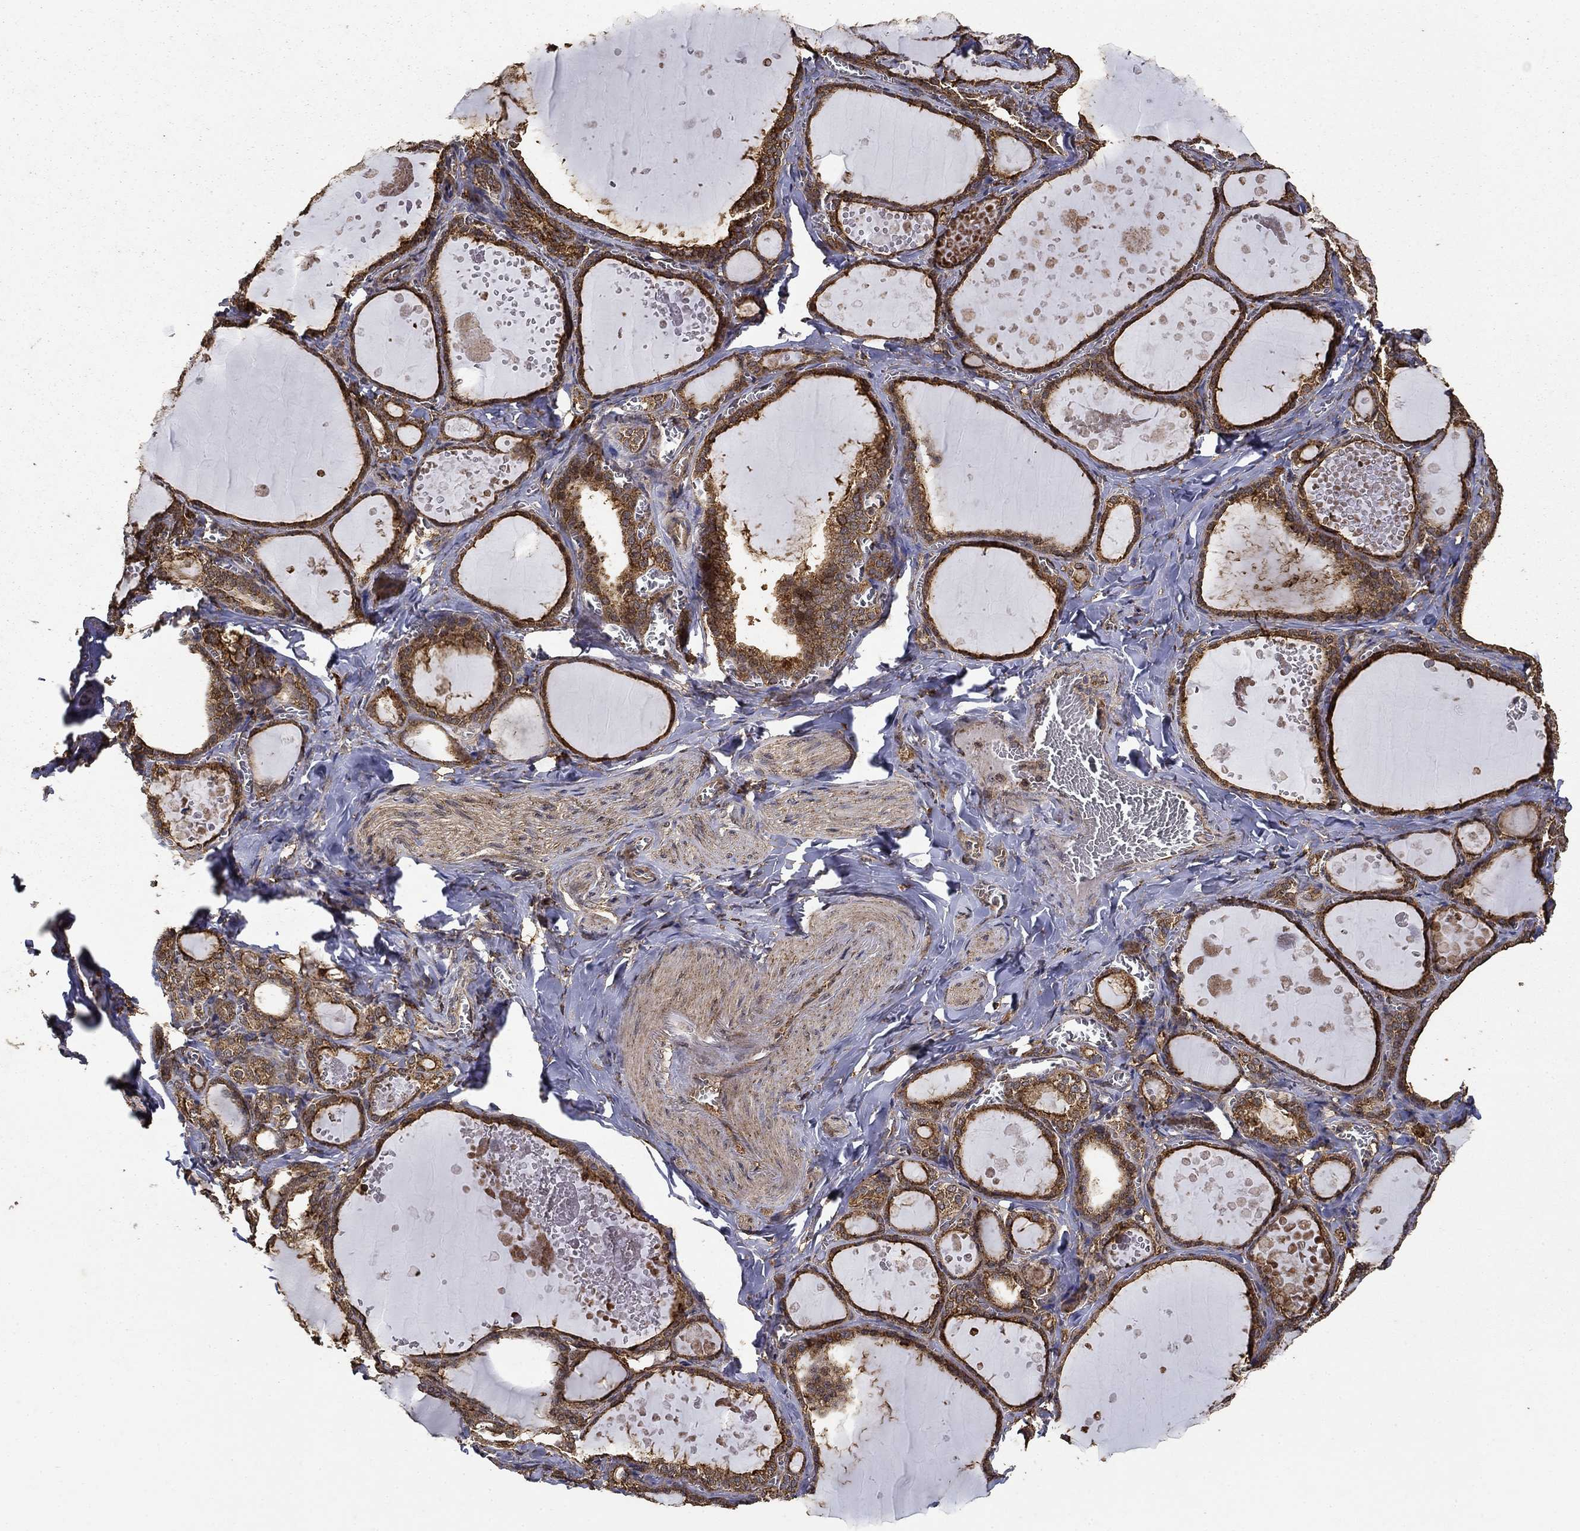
{"staining": {"intensity": "strong", "quantity": ">75%", "location": "cytoplasmic/membranous"}, "tissue": "thyroid gland", "cell_type": "Glandular cells", "image_type": "normal", "snomed": [{"axis": "morphology", "description": "Normal tissue, NOS"}, {"axis": "topography", "description": "Thyroid gland"}], "caption": "This image displays benign thyroid gland stained with IHC to label a protein in brown. The cytoplasmic/membranous of glandular cells show strong positivity for the protein. Nuclei are counter-stained blue.", "gene": "IFRD1", "patient": {"sex": "female", "age": 56}}